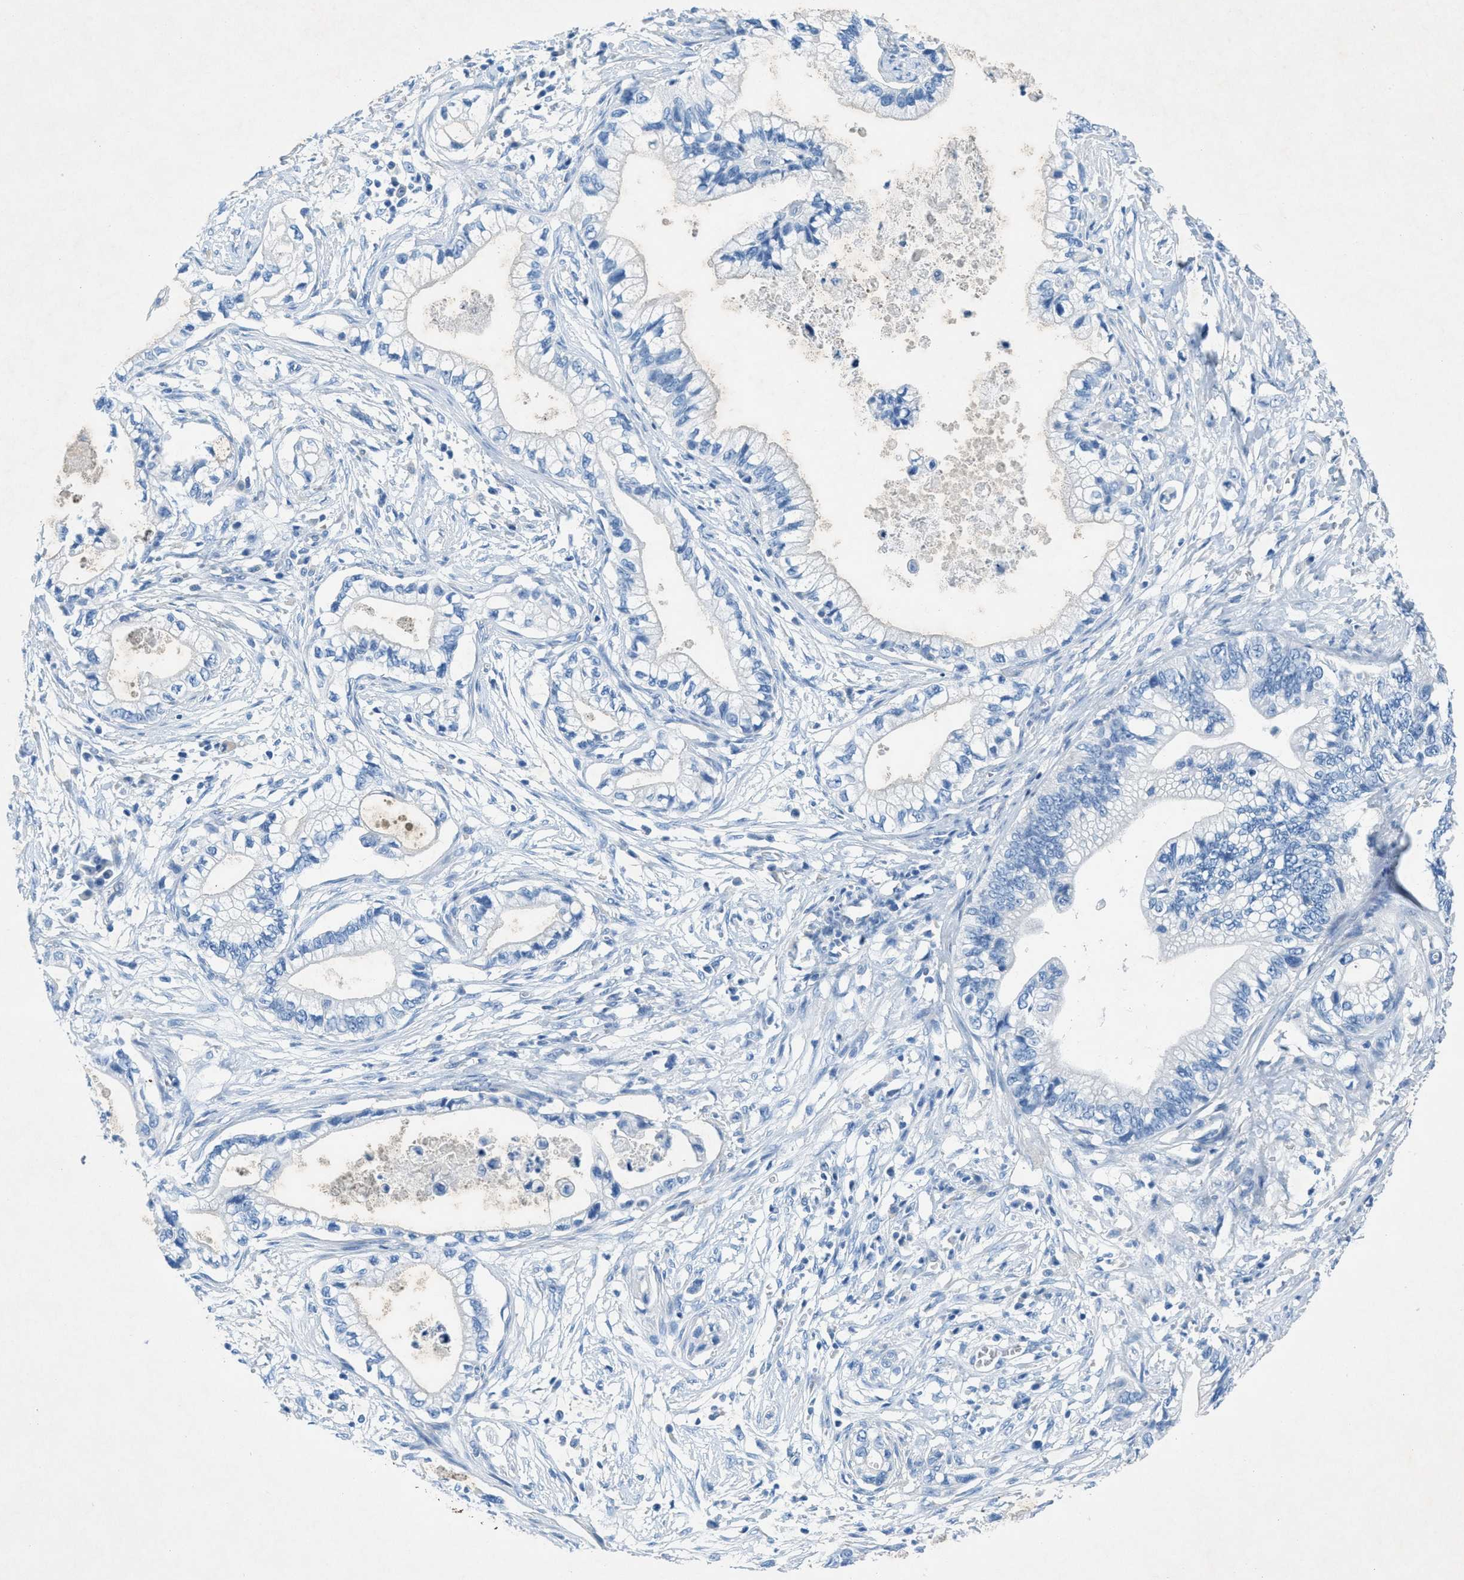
{"staining": {"intensity": "negative", "quantity": "none", "location": "none"}, "tissue": "pancreatic cancer", "cell_type": "Tumor cells", "image_type": "cancer", "snomed": [{"axis": "morphology", "description": "Adenocarcinoma, NOS"}, {"axis": "topography", "description": "Pancreas"}], "caption": "The histopathology image exhibits no significant staining in tumor cells of pancreatic adenocarcinoma.", "gene": "GALNT17", "patient": {"sex": "male", "age": 56}}